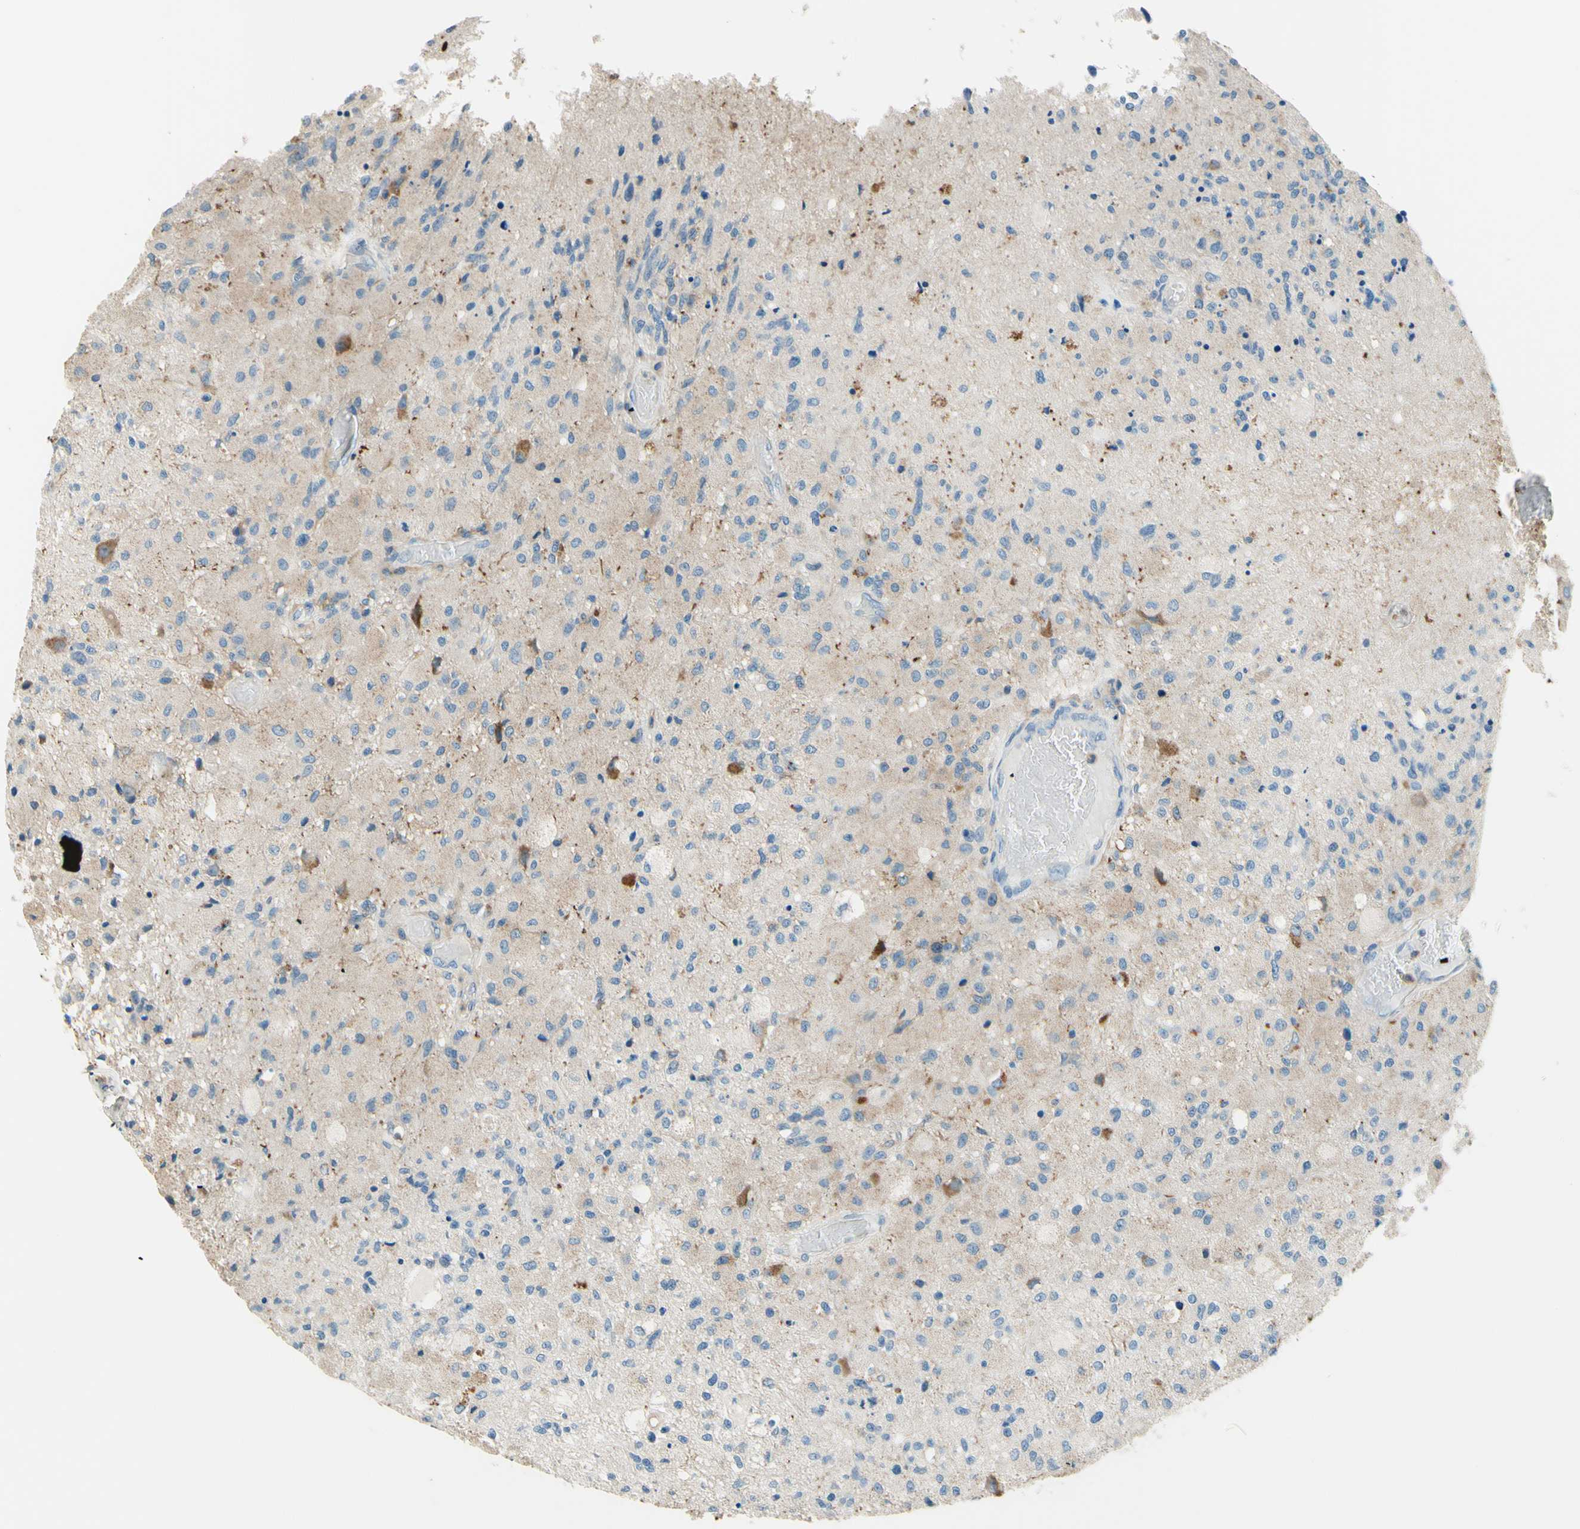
{"staining": {"intensity": "weak", "quantity": "<25%", "location": "cytoplasmic/membranous"}, "tissue": "glioma", "cell_type": "Tumor cells", "image_type": "cancer", "snomed": [{"axis": "morphology", "description": "Normal tissue, NOS"}, {"axis": "morphology", "description": "Glioma, malignant, High grade"}, {"axis": "topography", "description": "Cerebral cortex"}], "caption": "Immunohistochemistry of malignant high-grade glioma reveals no staining in tumor cells.", "gene": "SIGLEC9", "patient": {"sex": "male", "age": 77}}